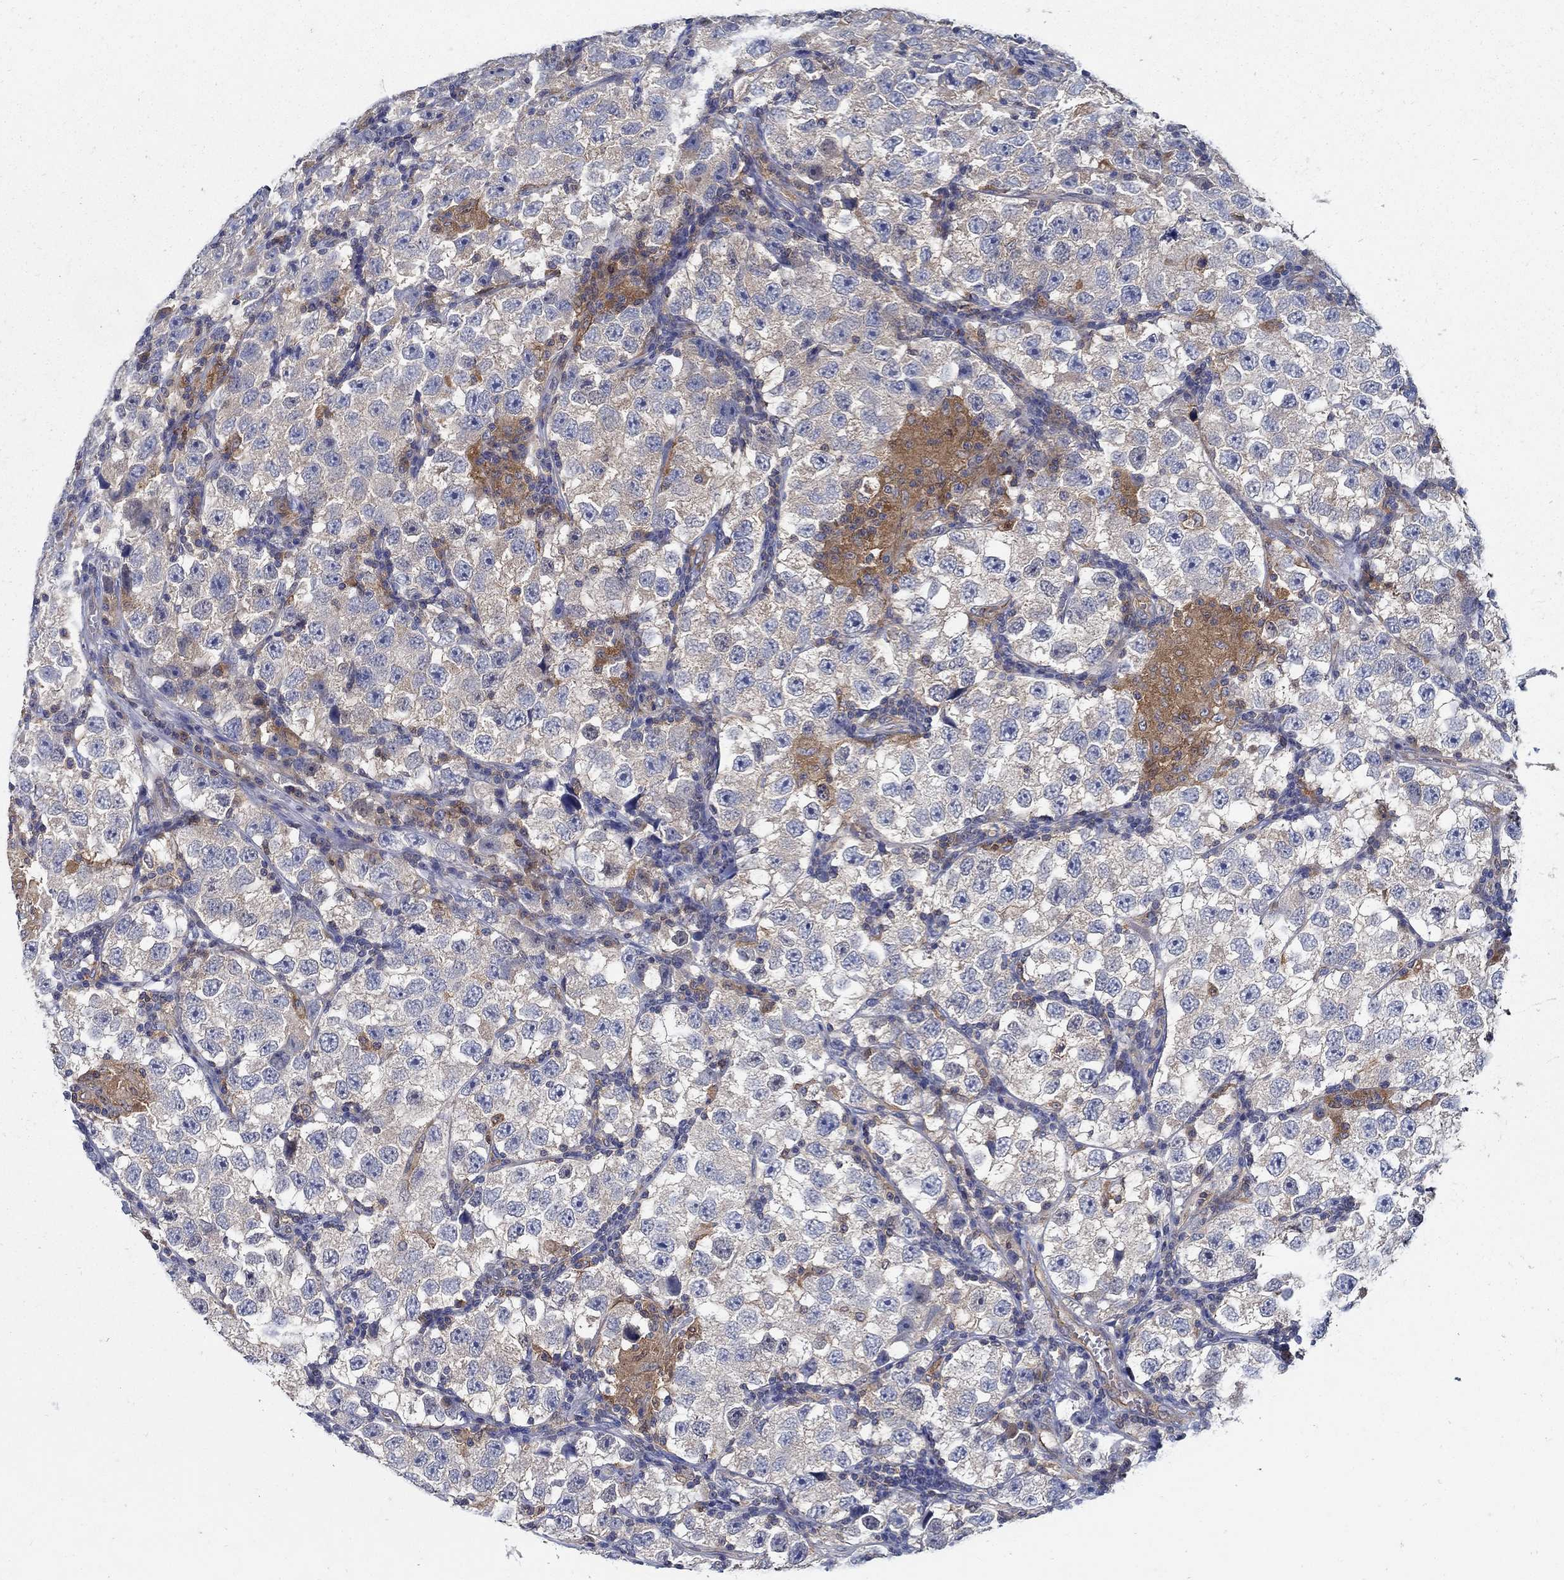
{"staining": {"intensity": "negative", "quantity": "none", "location": "none"}, "tissue": "testis cancer", "cell_type": "Tumor cells", "image_type": "cancer", "snomed": [{"axis": "morphology", "description": "Seminoma, NOS"}, {"axis": "topography", "description": "Testis"}], "caption": "The micrograph demonstrates no significant positivity in tumor cells of testis cancer.", "gene": "MTHFR", "patient": {"sex": "male", "age": 26}}